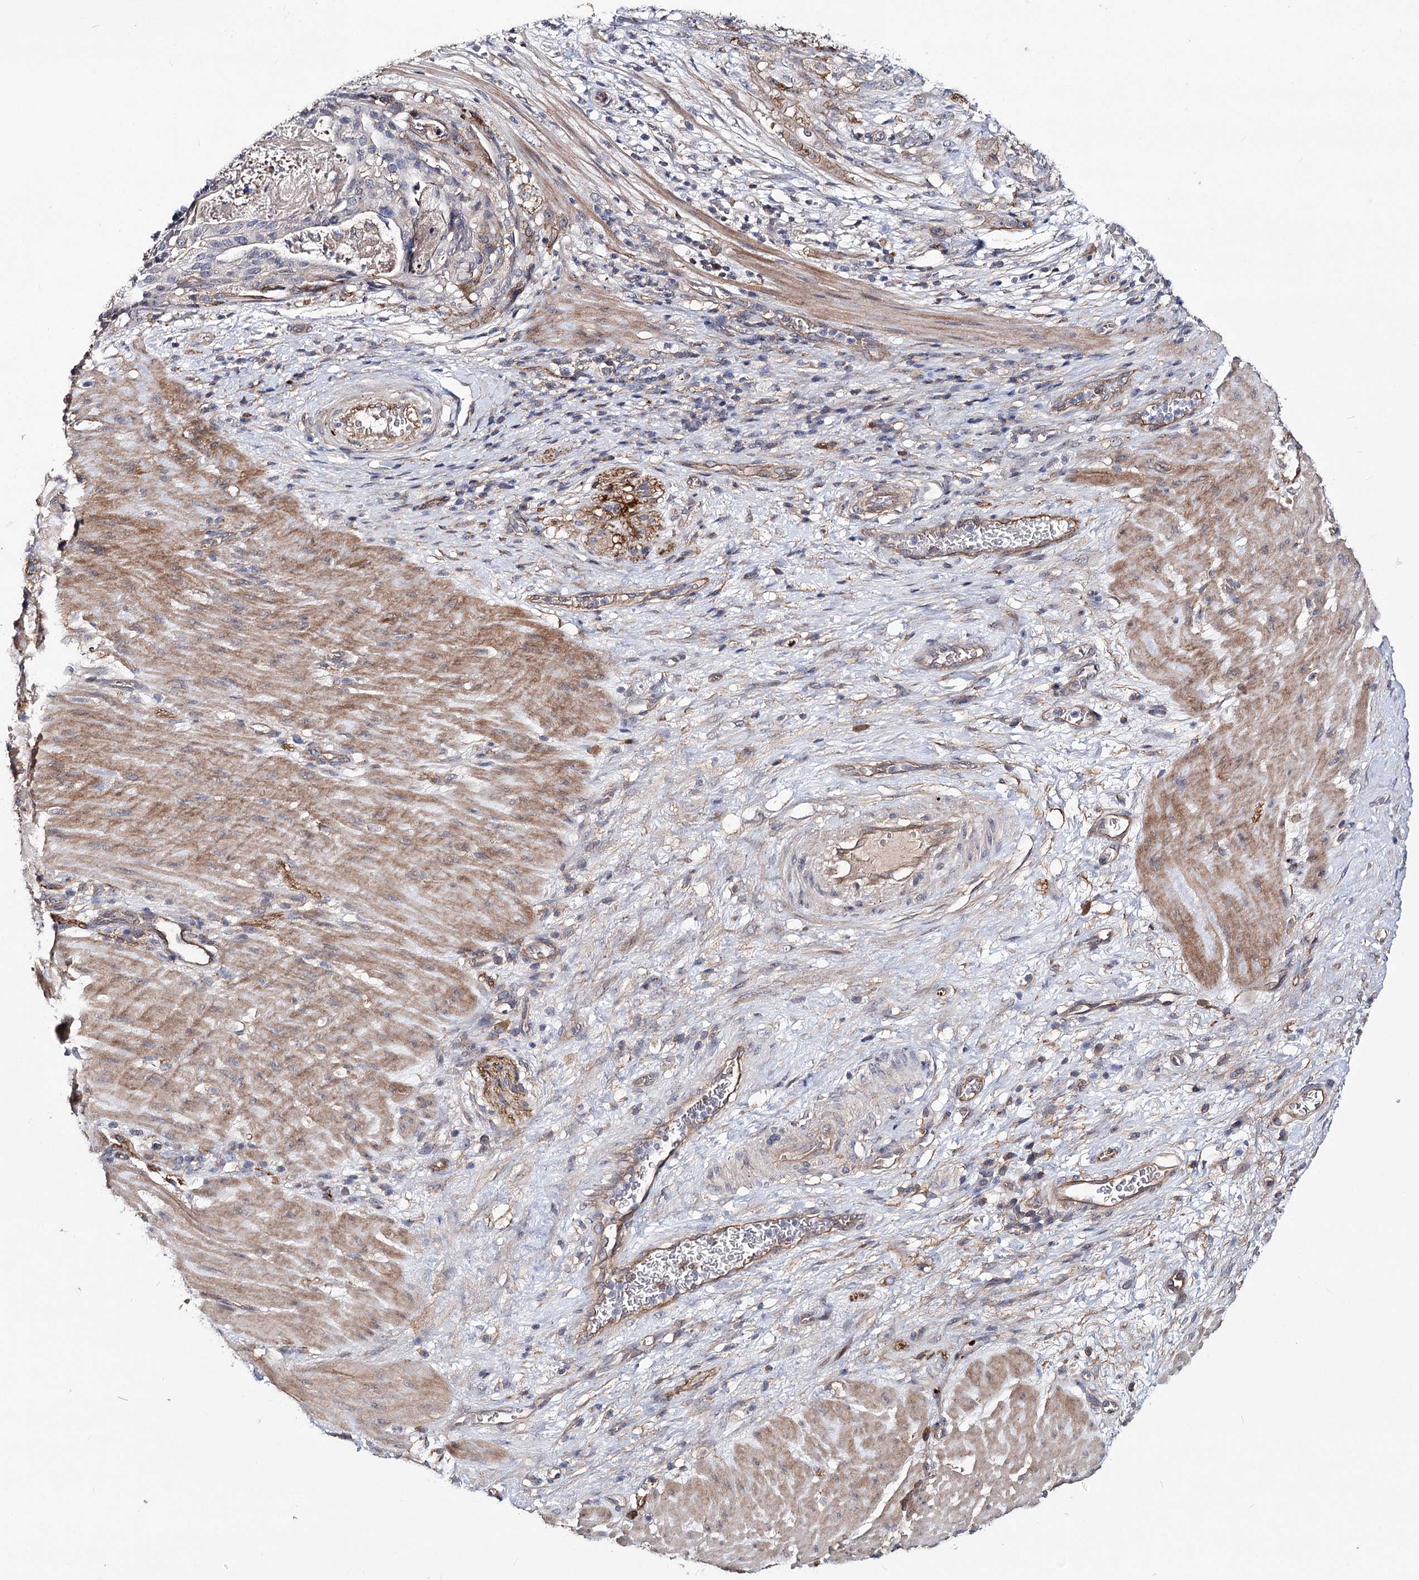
{"staining": {"intensity": "negative", "quantity": "none", "location": "none"}, "tissue": "stomach cancer", "cell_type": "Tumor cells", "image_type": "cancer", "snomed": [{"axis": "morphology", "description": "Adenocarcinoma, NOS"}, {"axis": "topography", "description": "Stomach"}], "caption": "An IHC photomicrograph of stomach adenocarcinoma is shown. There is no staining in tumor cells of stomach adenocarcinoma.", "gene": "TMEM218", "patient": {"sex": "male", "age": 48}}